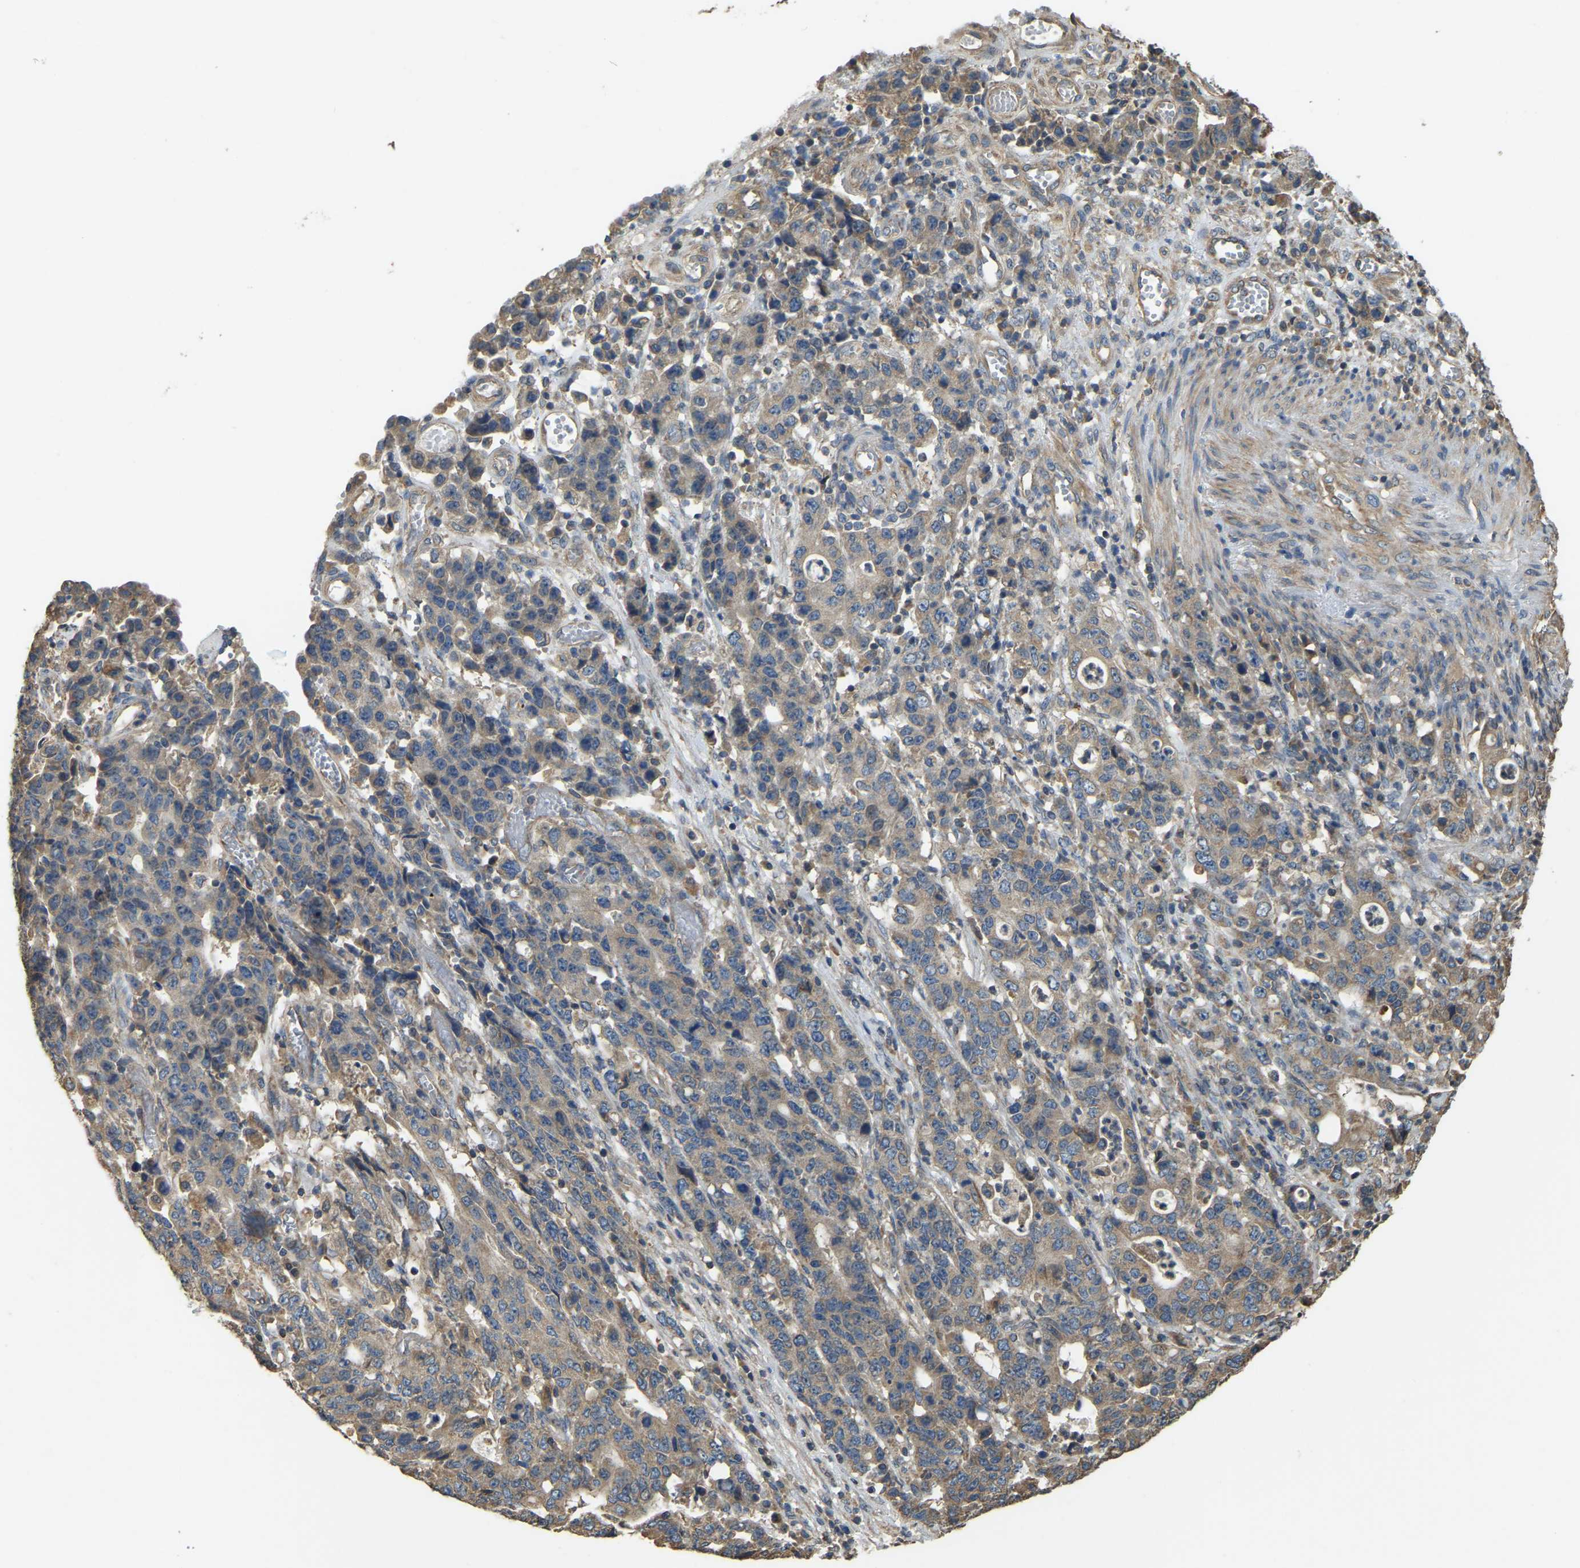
{"staining": {"intensity": "weak", "quantity": ">75%", "location": "cytoplasmic/membranous"}, "tissue": "stomach cancer", "cell_type": "Tumor cells", "image_type": "cancer", "snomed": [{"axis": "morphology", "description": "Adenocarcinoma, NOS"}, {"axis": "topography", "description": "Stomach, upper"}], "caption": "A brown stain labels weak cytoplasmic/membranous expression of a protein in human adenocarcinoma (stomach) tumor cells.", "gene": "GNG2", "patient": {"sex": "male", "age": 69}}